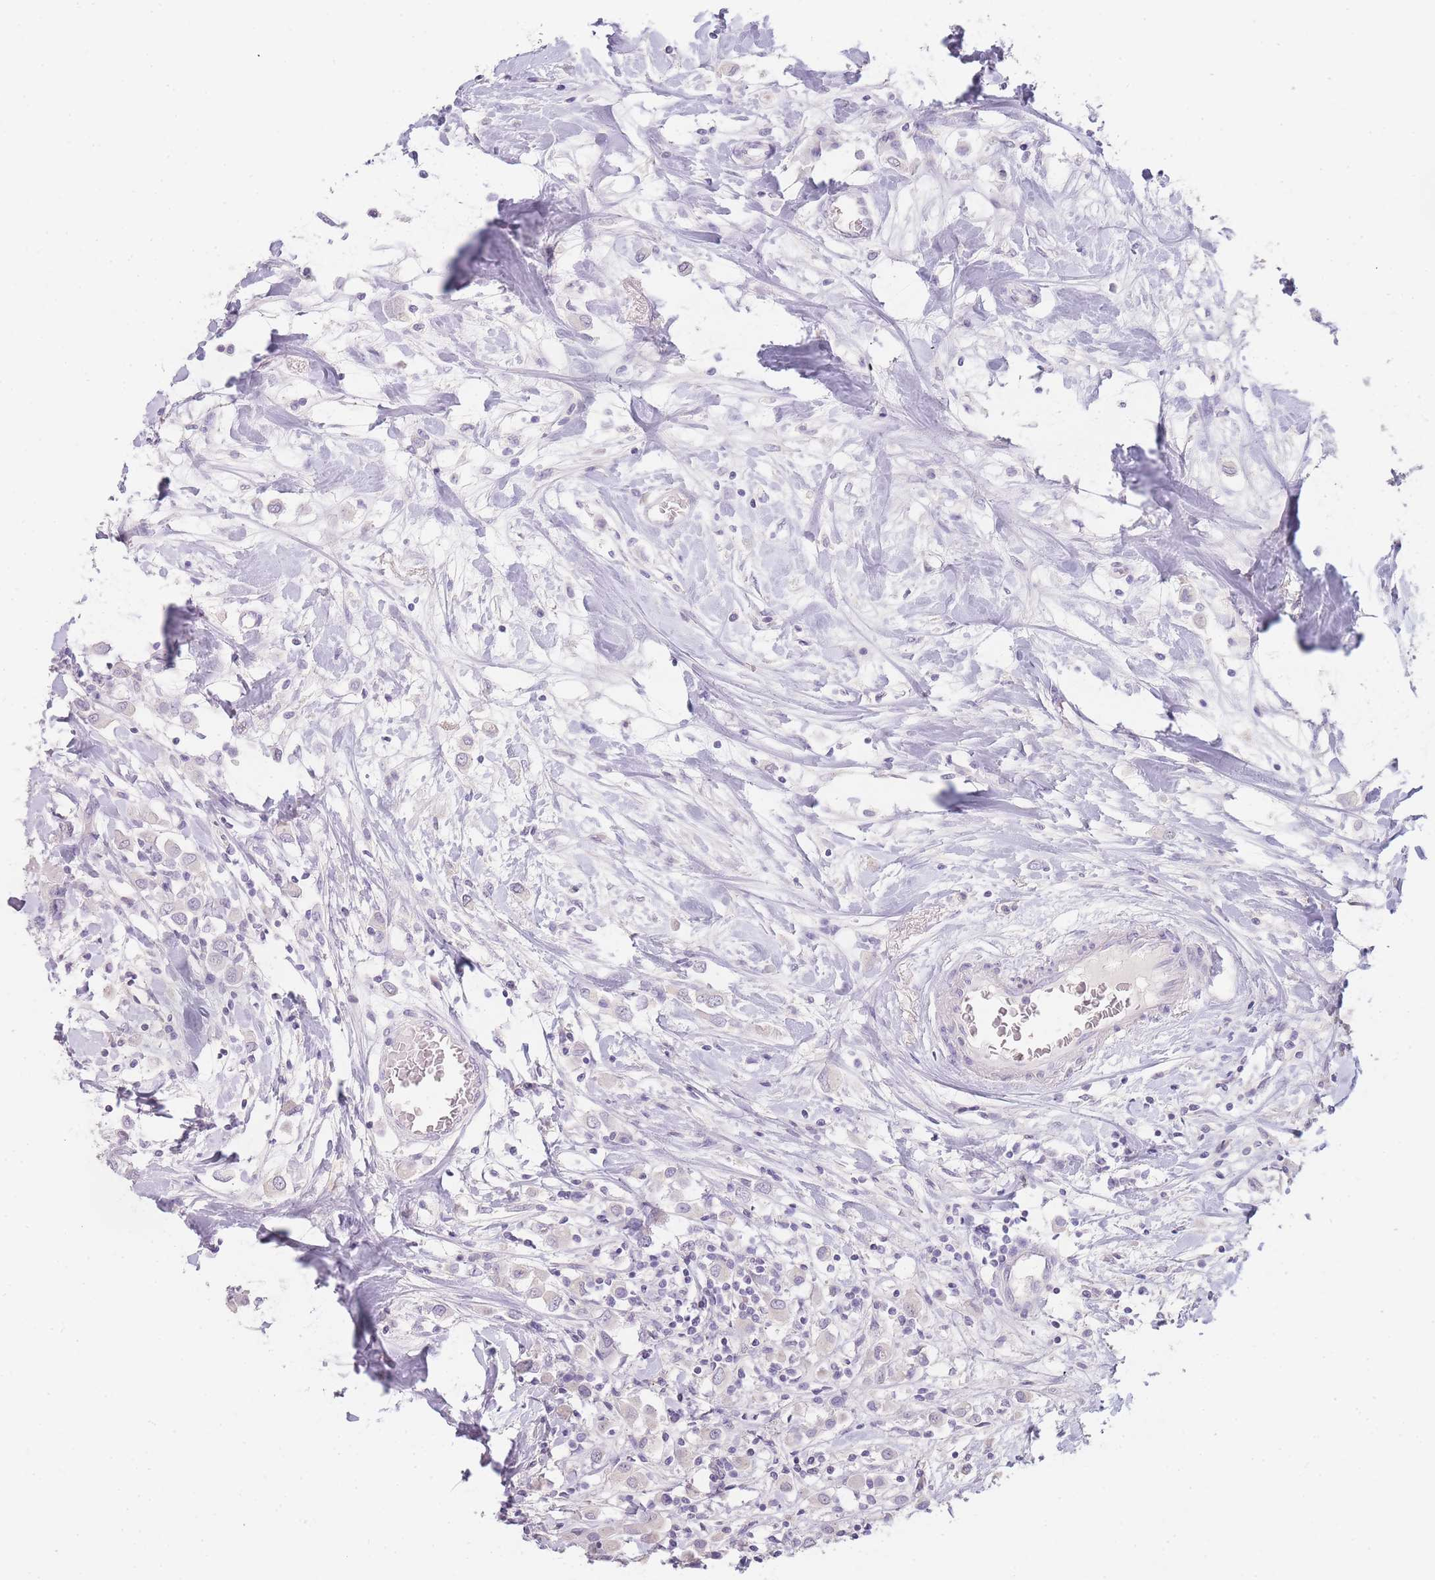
{"staining": {"intensity": "negative", "quantity": "none", "location": "none"}, "tissue": "breast cancer", "cell_type": "Tumor cells", "image_type": "cancer", "snomed": [{"axis": "morphology", "description": "Duct carcinoma"}, {"axis": "topography", "description": "Breast"}], "caption": "The immunohistochemistry (IHC) histopathology image has no significant staining in tumor cells of breast cancer tissue.", "gene": "INS", "patient": {"sex": "female", "age": 61}}